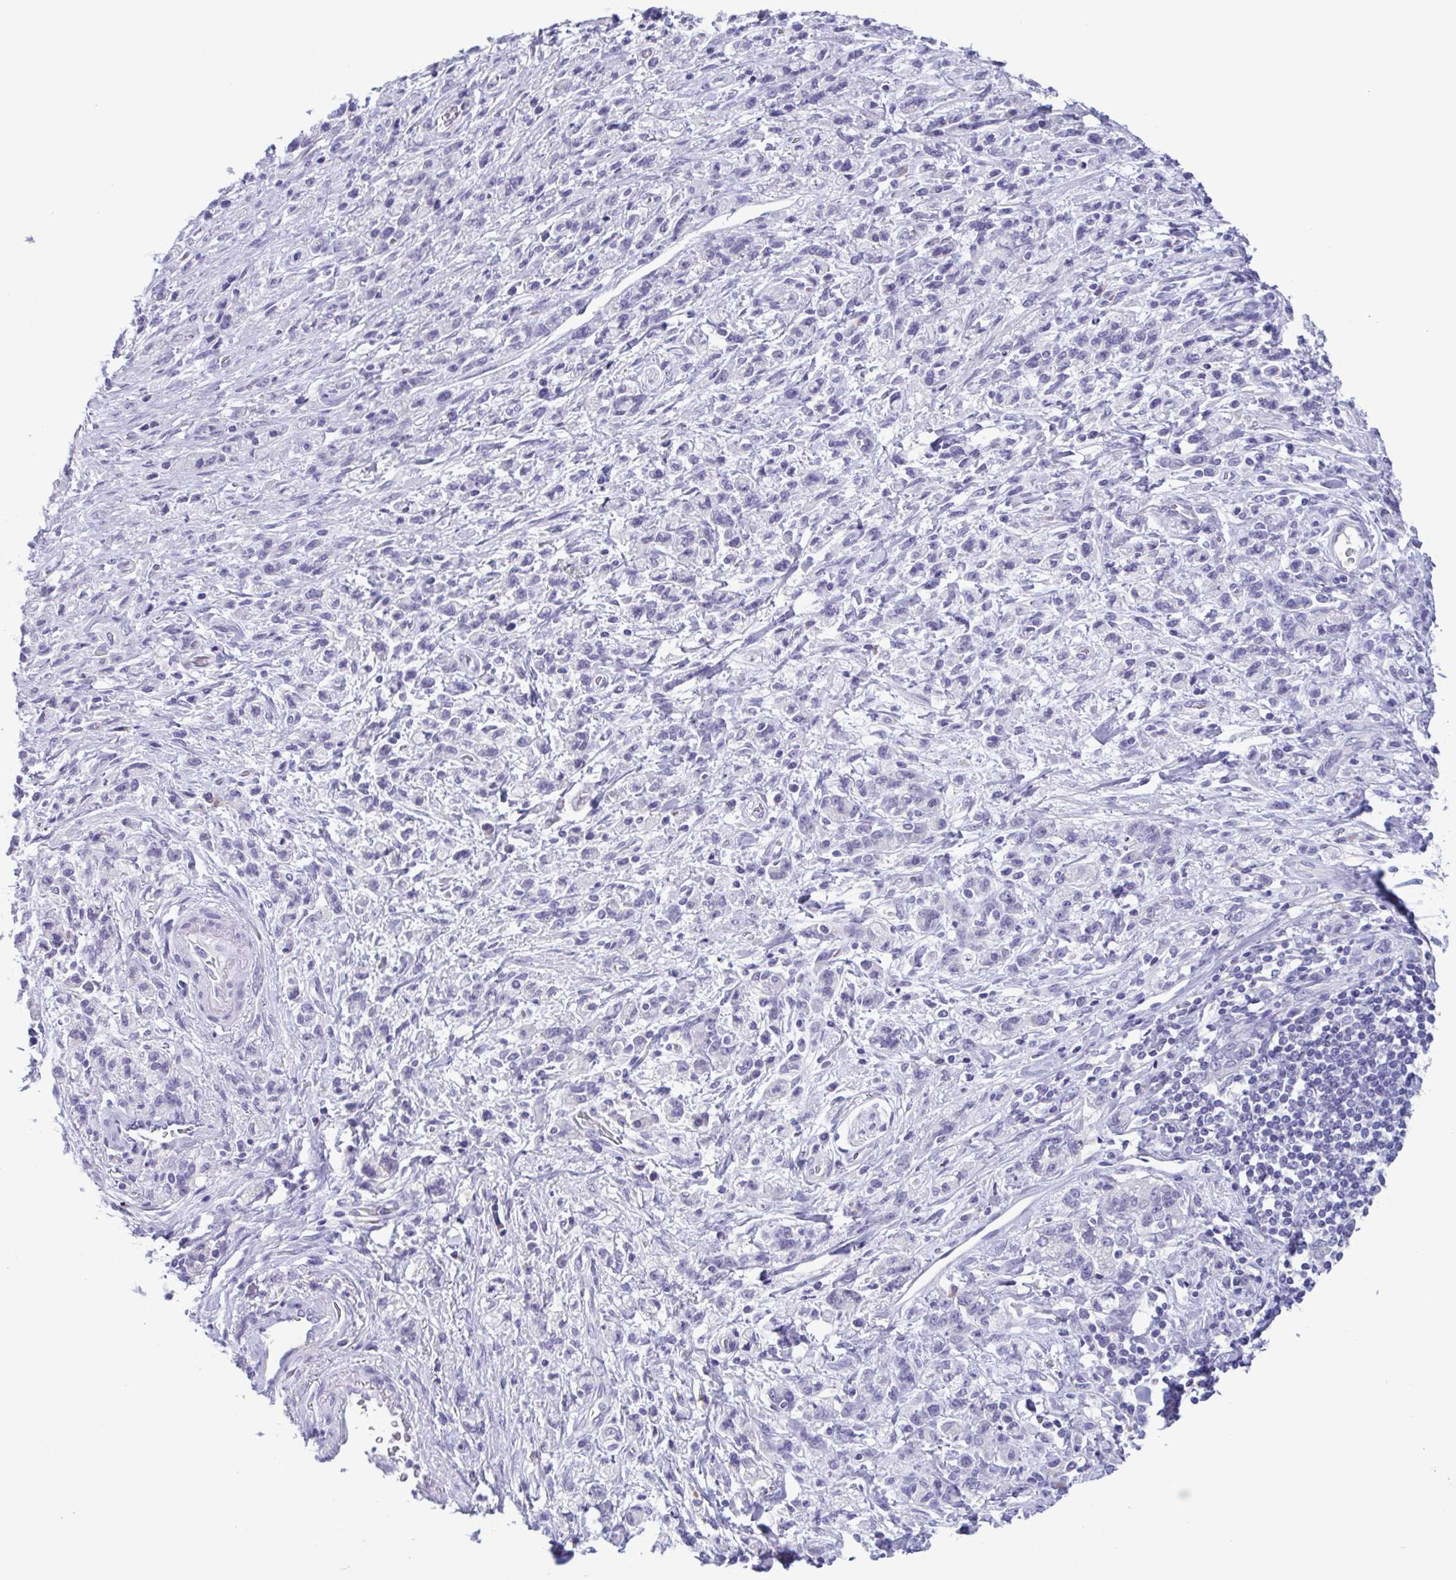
{"staining": {"intensity": "negative", "quantity": "none", "location": "none"}, "tissue": "stomach cancer", "cell_type": "Tumor cells", "image_type": "cancer", "snomed": [{"axis": "morphology", "description": "Adenocarcinoma, NOS"}, {"axis": "topography", "description": "Stomach"}], "caption": "The micrograph displays no significant staining in tumor cells of stomach cancer (adenocarcinoma).", "gene": "INAFM1", "patient": {"sex": "male", "age": 77}}